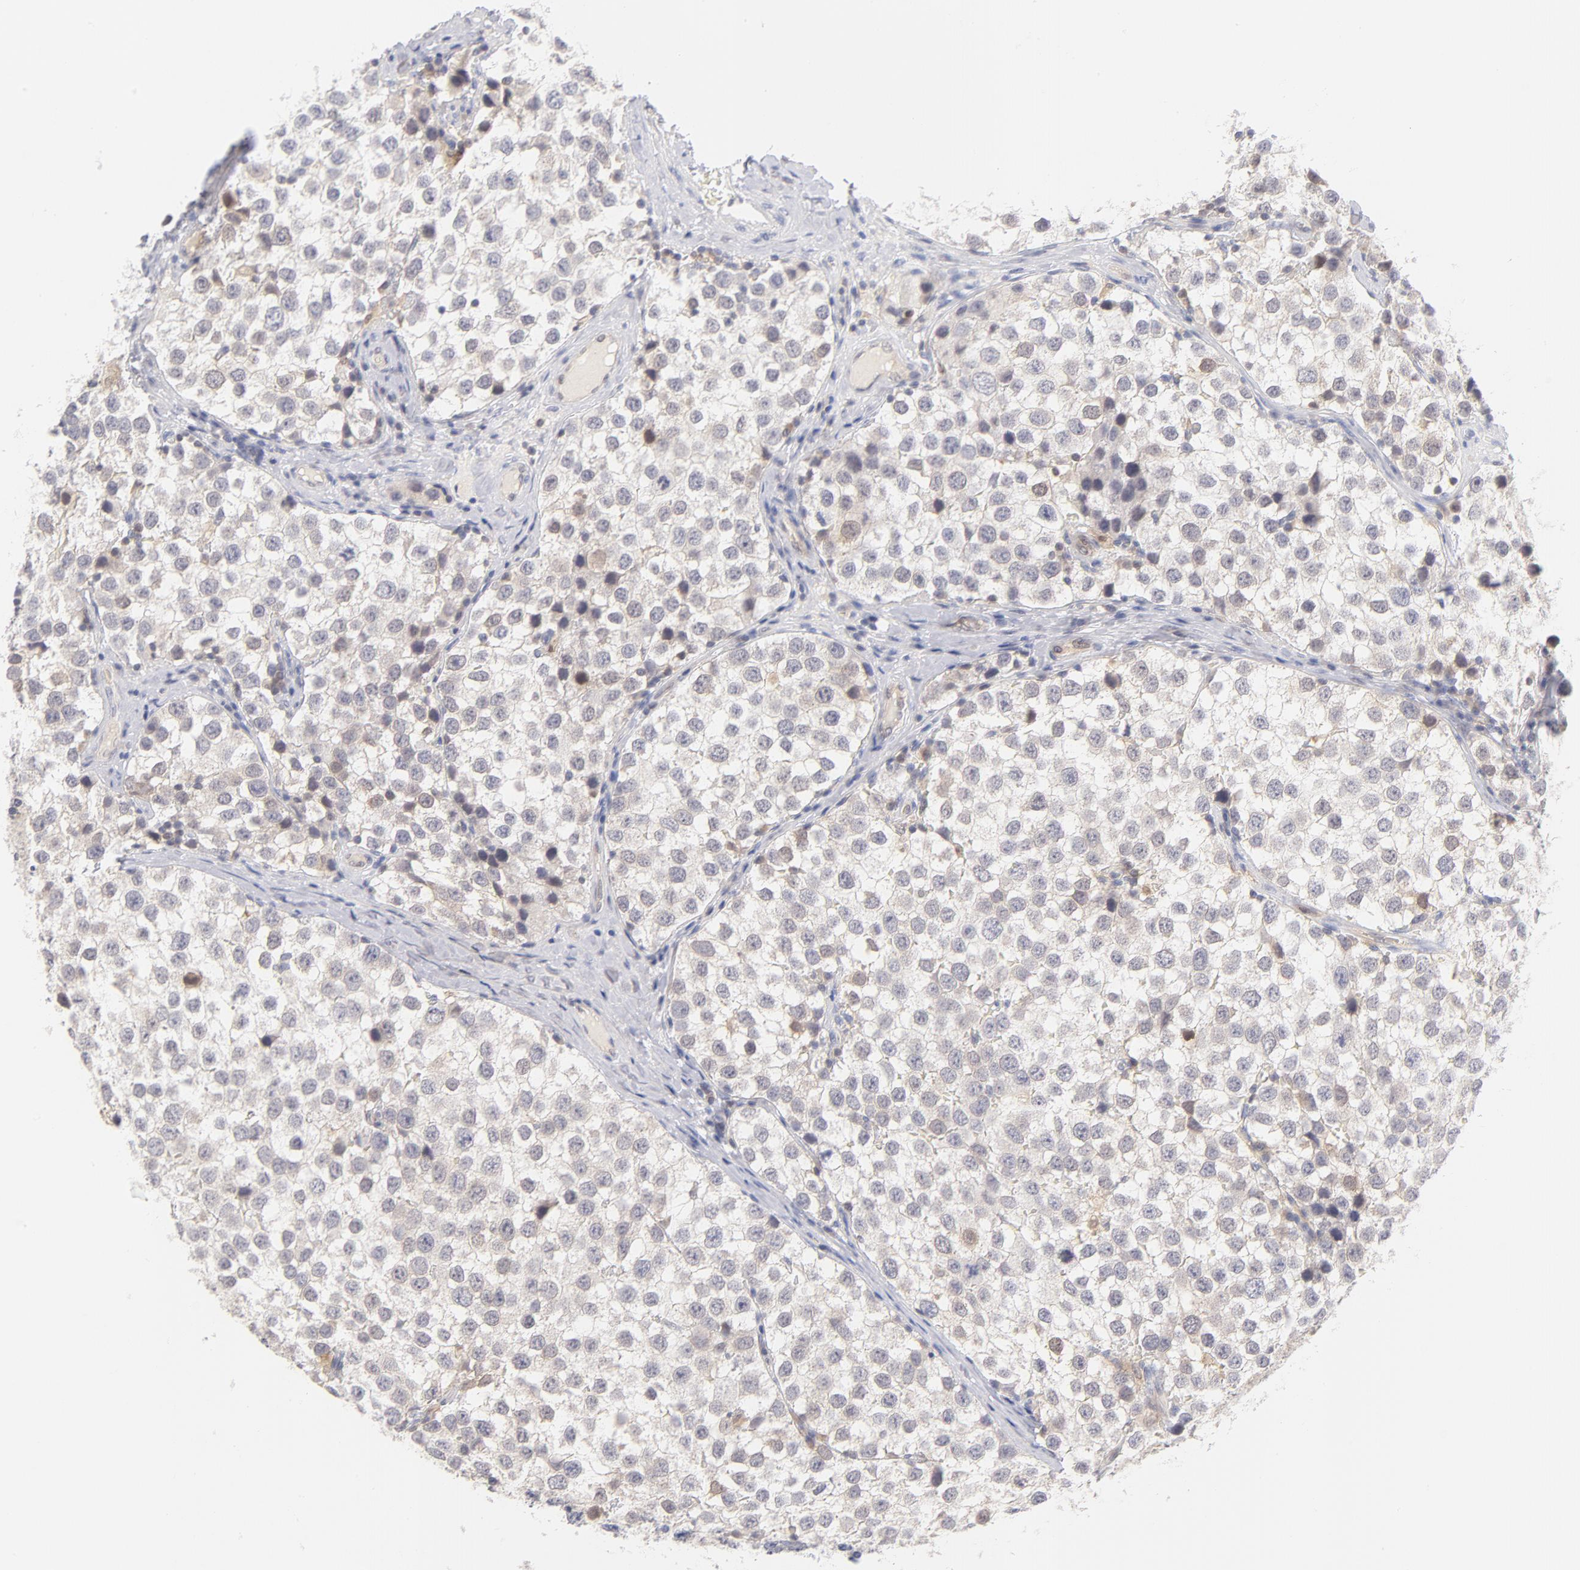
{"staining": {"intensity": "weak", "quantity": "<25%", "location": "nuclear"}, "tissue": "testis cancer", "cell_type": "Tumor cells", "image_type": "cancer", "snomed": [{"axis": "morphology", "description": "Seminoma, NOS"}, {"axis": "topography", "description": "Testis"}], "caption": "A high-resolution histopathology image shows immunohistochemistry (IHC) staining of seminoma (testis), which shows no significant staining in tumor cells.", "gene": "CASP6", "patient": {"sex": "male", "age": 39}}